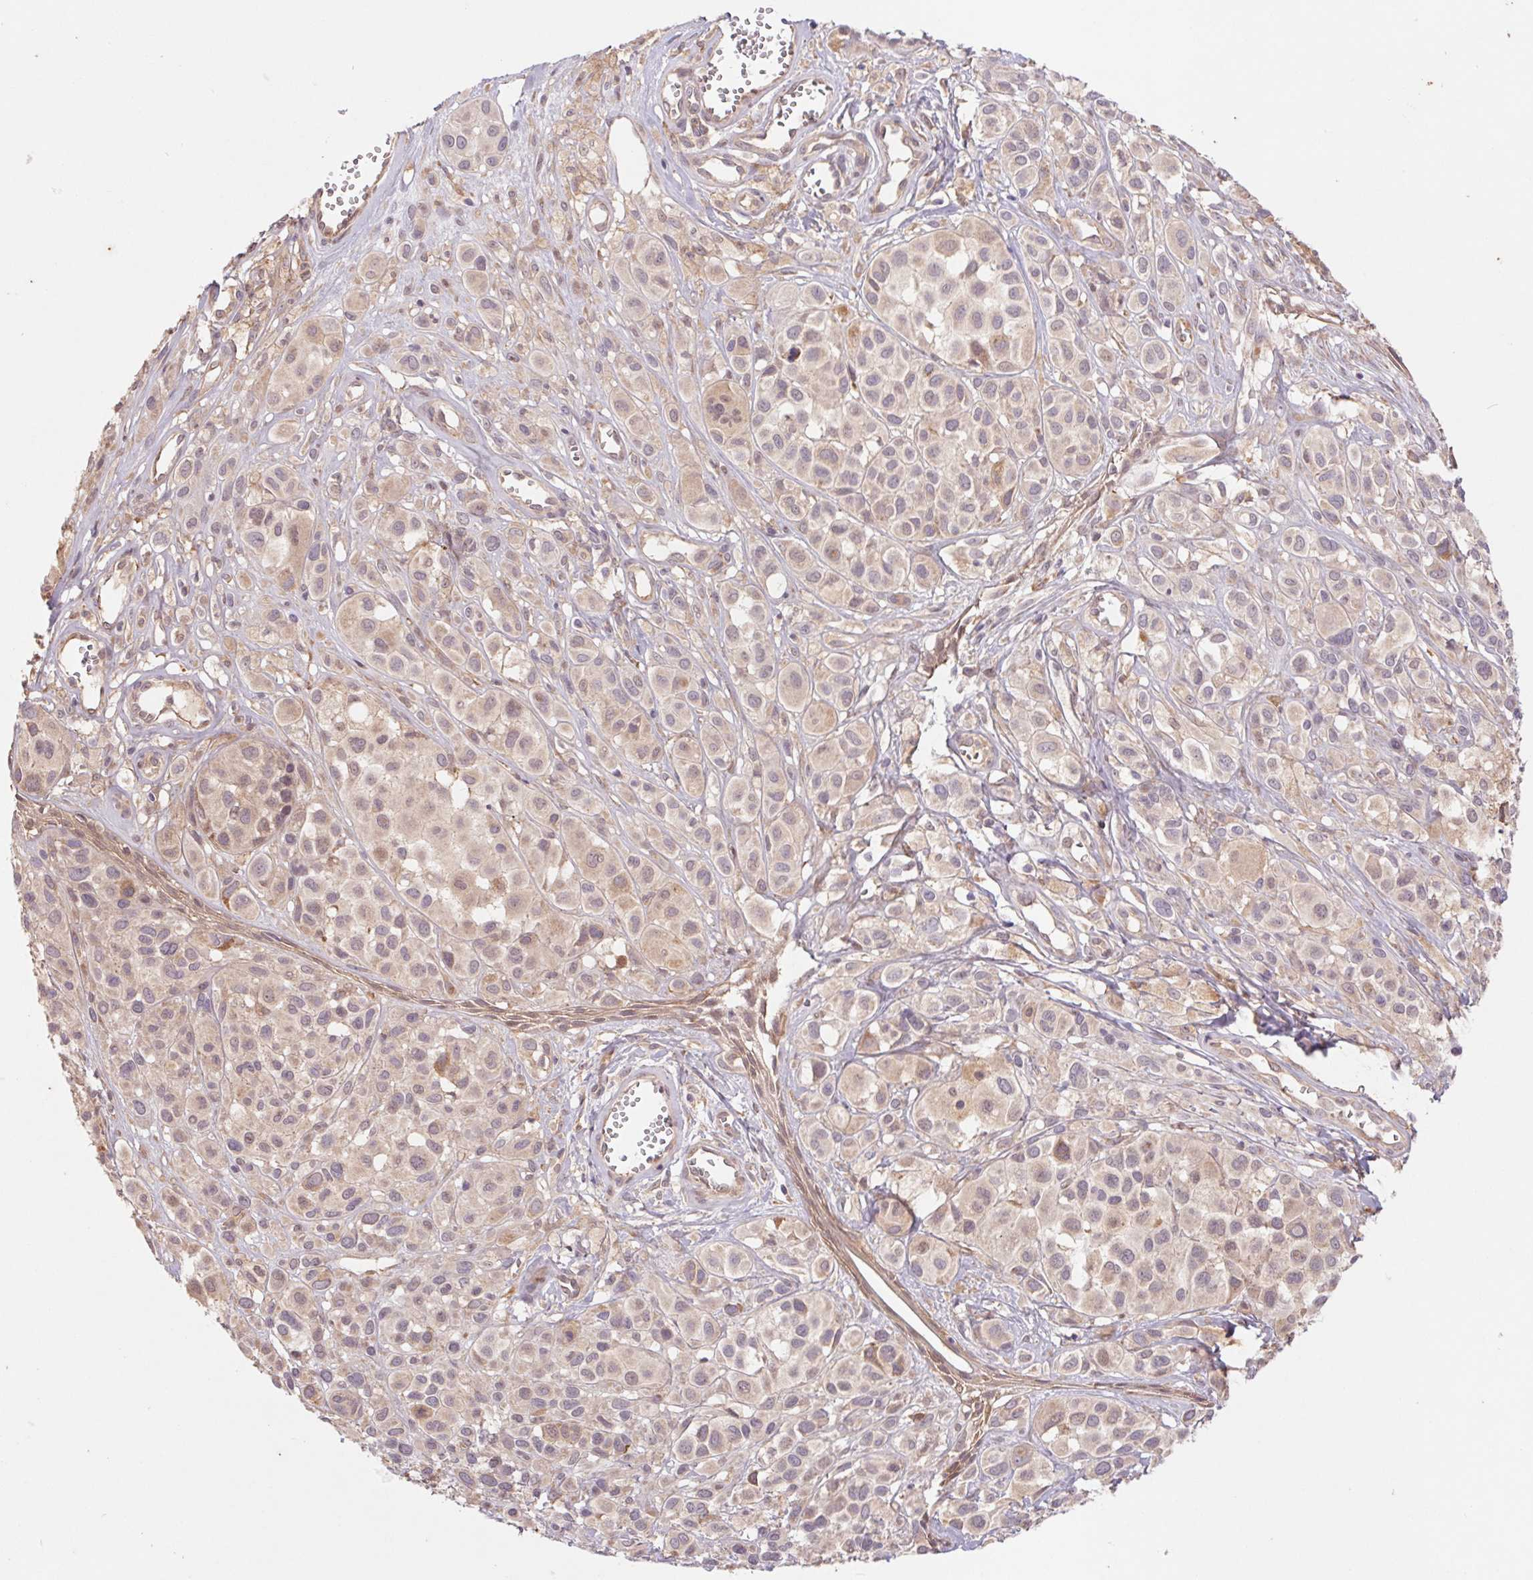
{"staining": {"intensity": "weak", "quantity": "<25%", "location": "cytoplasmic/membranous"}, "tissue": "melanoma", "cell_type": "Tumor cells", "image_type": "cancer", "snomed": [{"axis": "morphology", "description": "Malignant melanoma, NOS"}, {"axis": "topography", "description": "Skin"}], "caption": "IHC of malignant melanoma exhibits no expression in tumor cells.", "gene": "RRM1", "patient": {"sex": "male", "age": 77}}